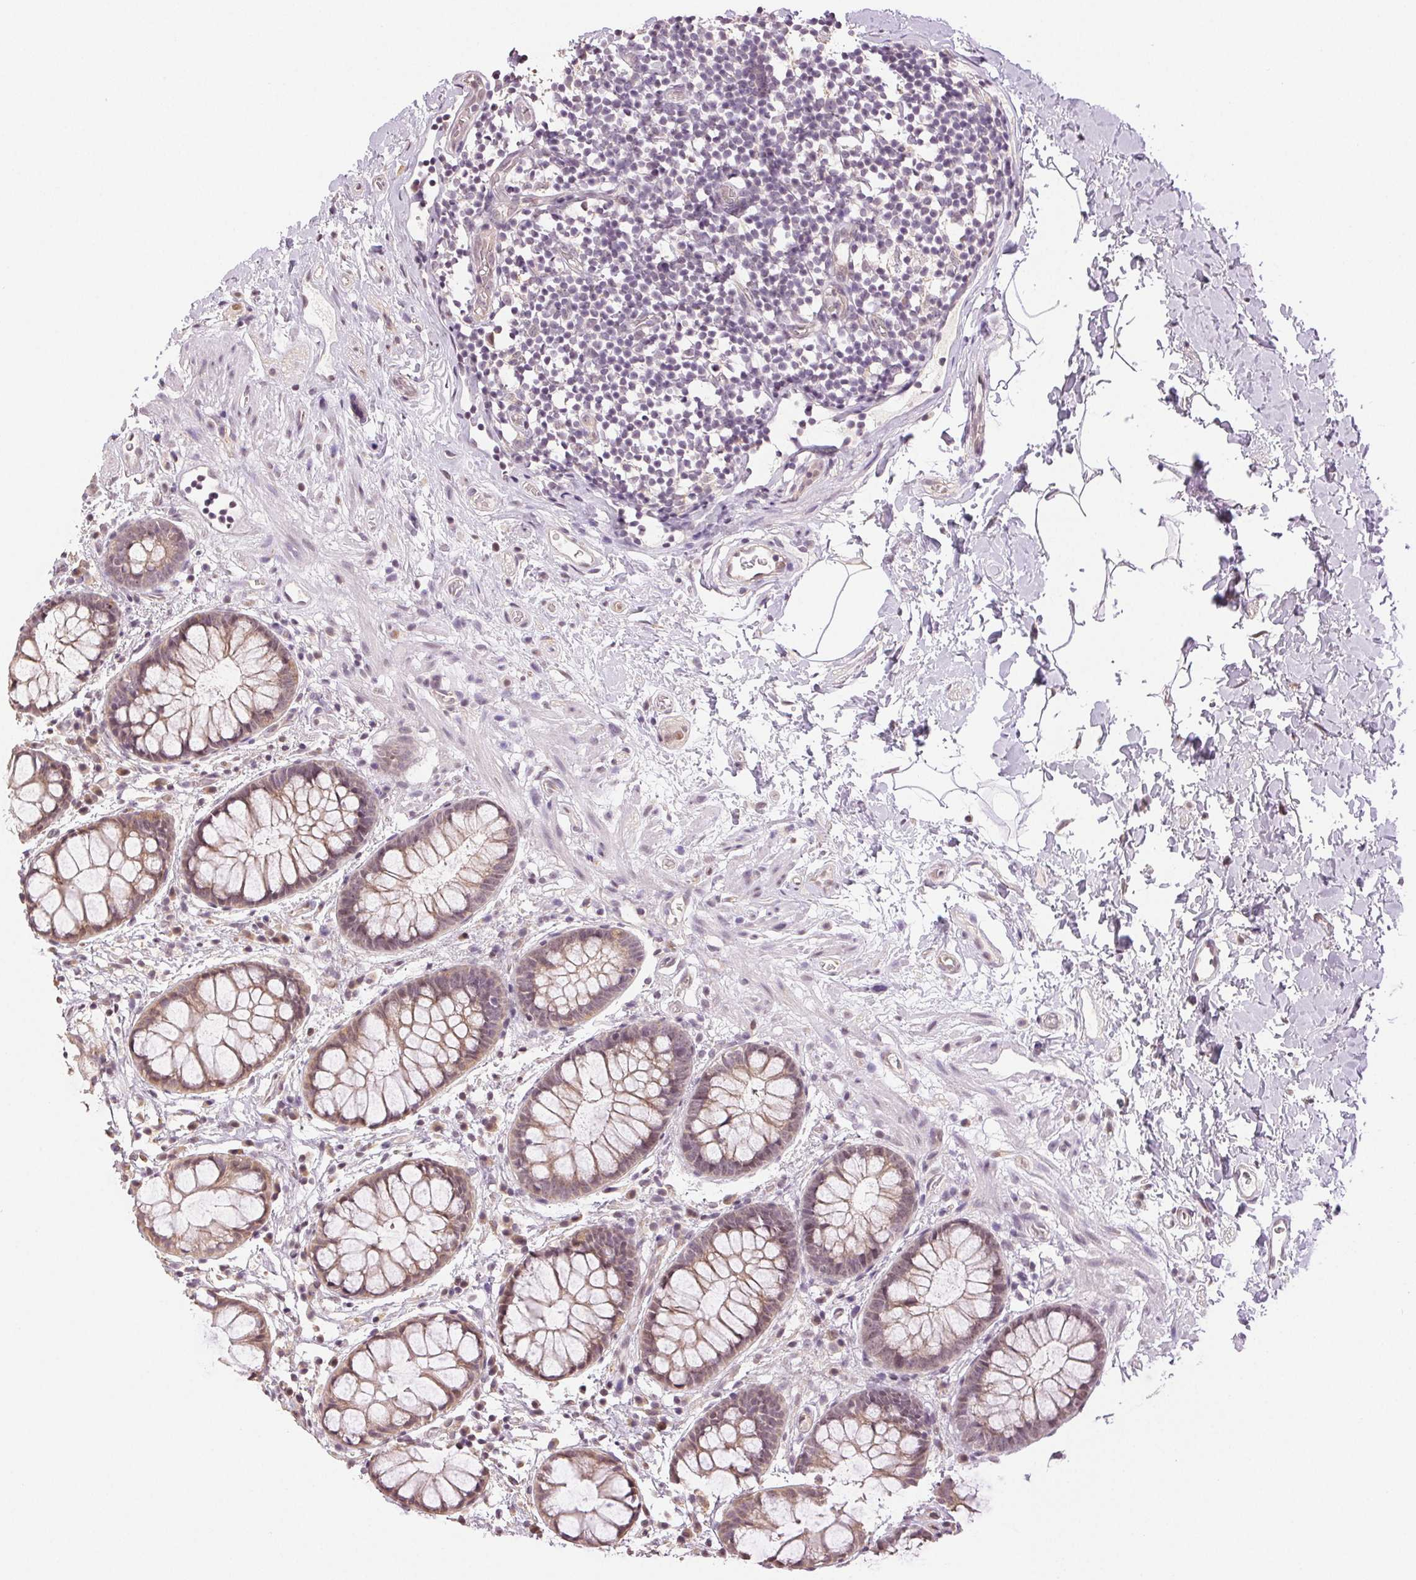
{"staining": {"intensity": "weak", "quantity": ">75%", "location": "cytoplasmic/membranous,nuclear"}, "tissue": "rectum", "cell_type": "Glandular cells", "image_type": "normal", "snomed": [{"axis": "morphology", "description": "Normal tissue, NOS"}, {"axis": "topography", "description": "Rectum"}], "caption": "Glandular cells show low levels of weak cytoplasmic/membranous,nuclear expression in about >75% of cells in normal human rectum.", "gene": "PLCB1", "patient": {"sex": "female", "age": 62}}